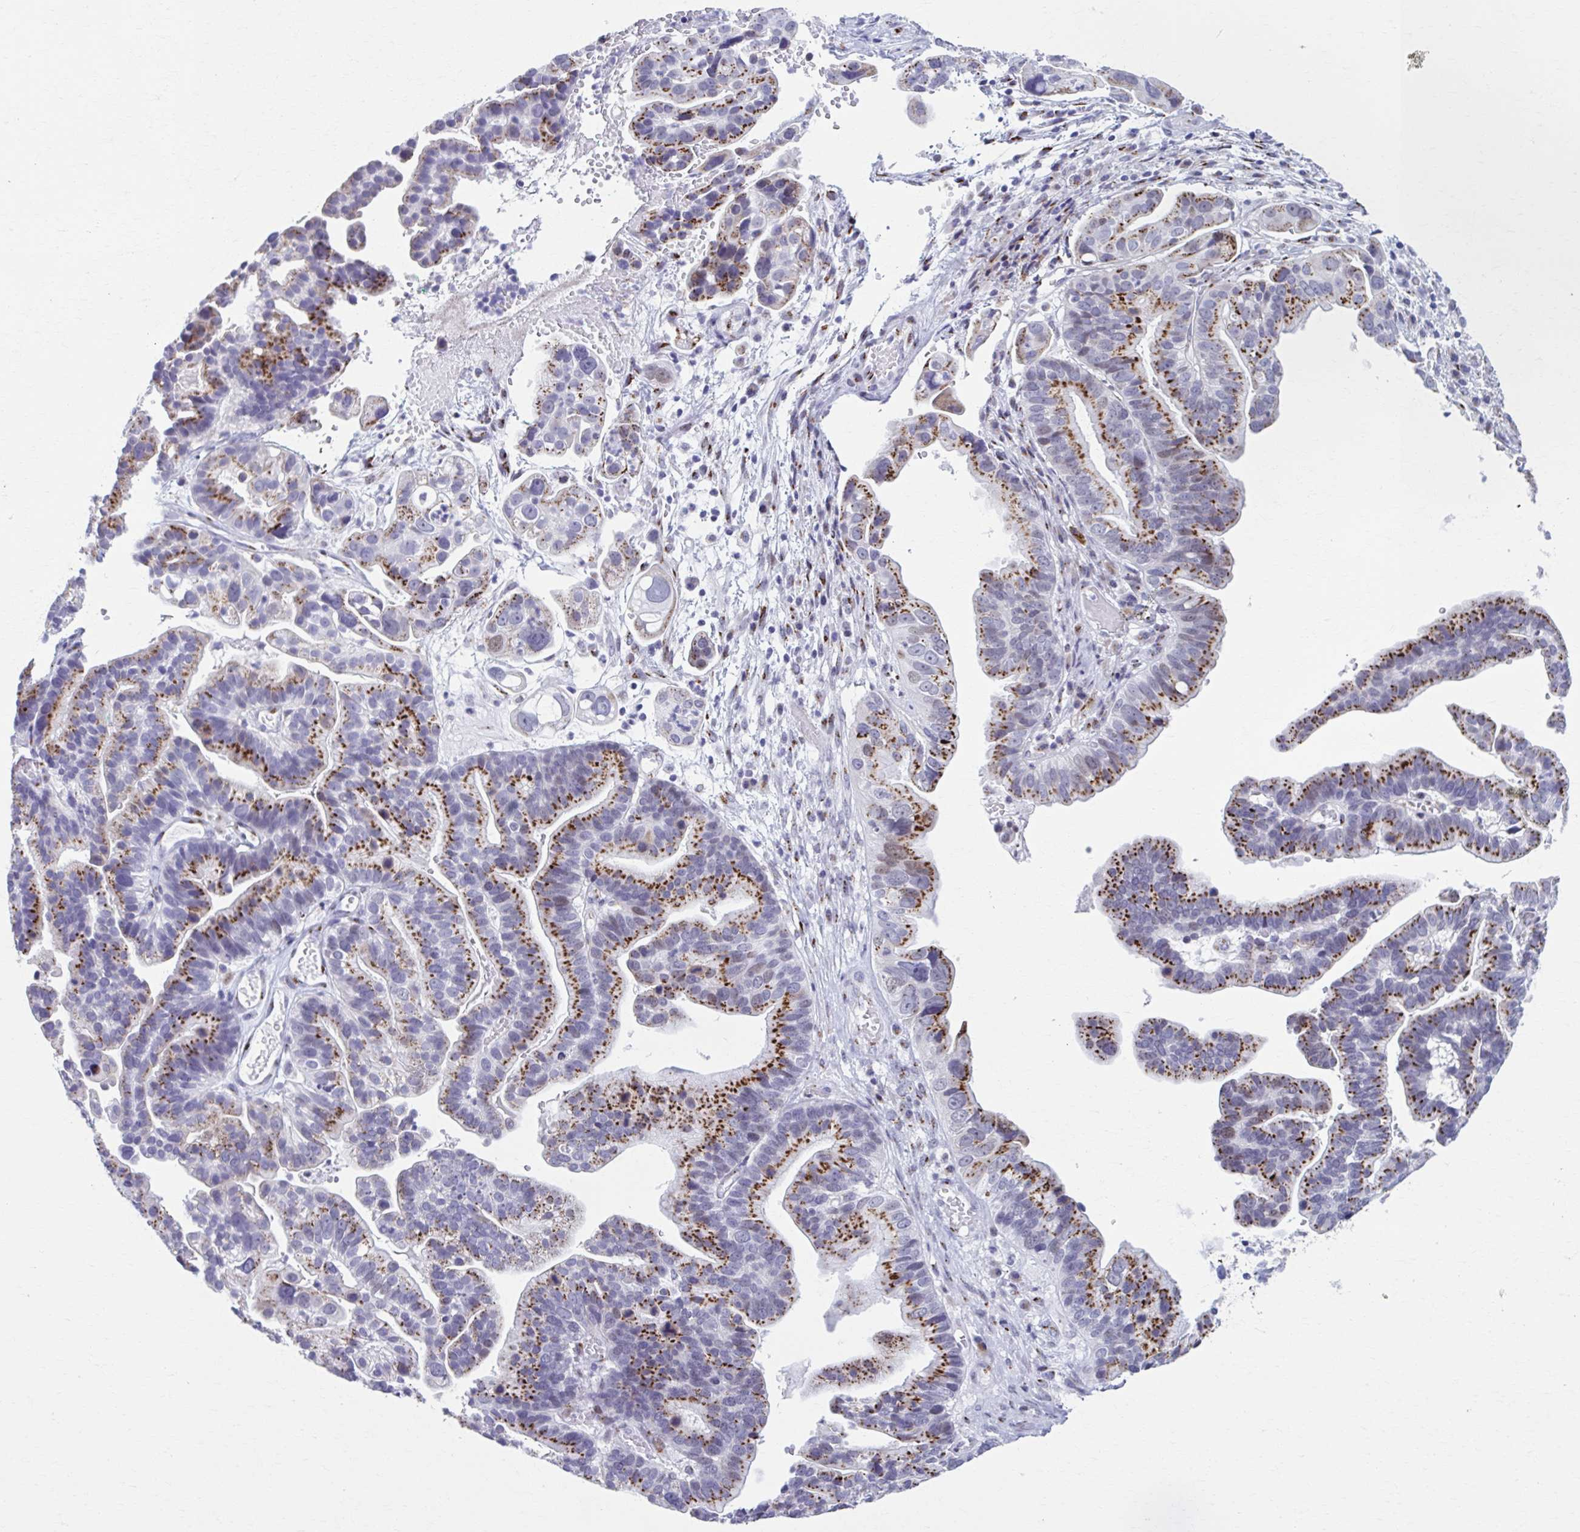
{"staining": {"intensity": "strong", "quantity": "25%-75%", "location": "cytoplasmic/membranous"}, "tissue": "ovarian cancer", "cell_type": "Tumor cells", "image_type": "cancer", "snomed": [{"axis": "morphology", "description": "Cystadenocarcinoma, serous, NOS"}, {"axis": "topography", "description": "Ovary"}], "caption": "The photomicrograph displays a brown stain indicating the presence of a protein in the cytoplasmic/membranous of tumor cells in ovarian cancer. (Brightfield microscopy of DAB IHC at high magnification).", "gene": "ZNF682", "patient": {"sex": "female", "age": 56}}